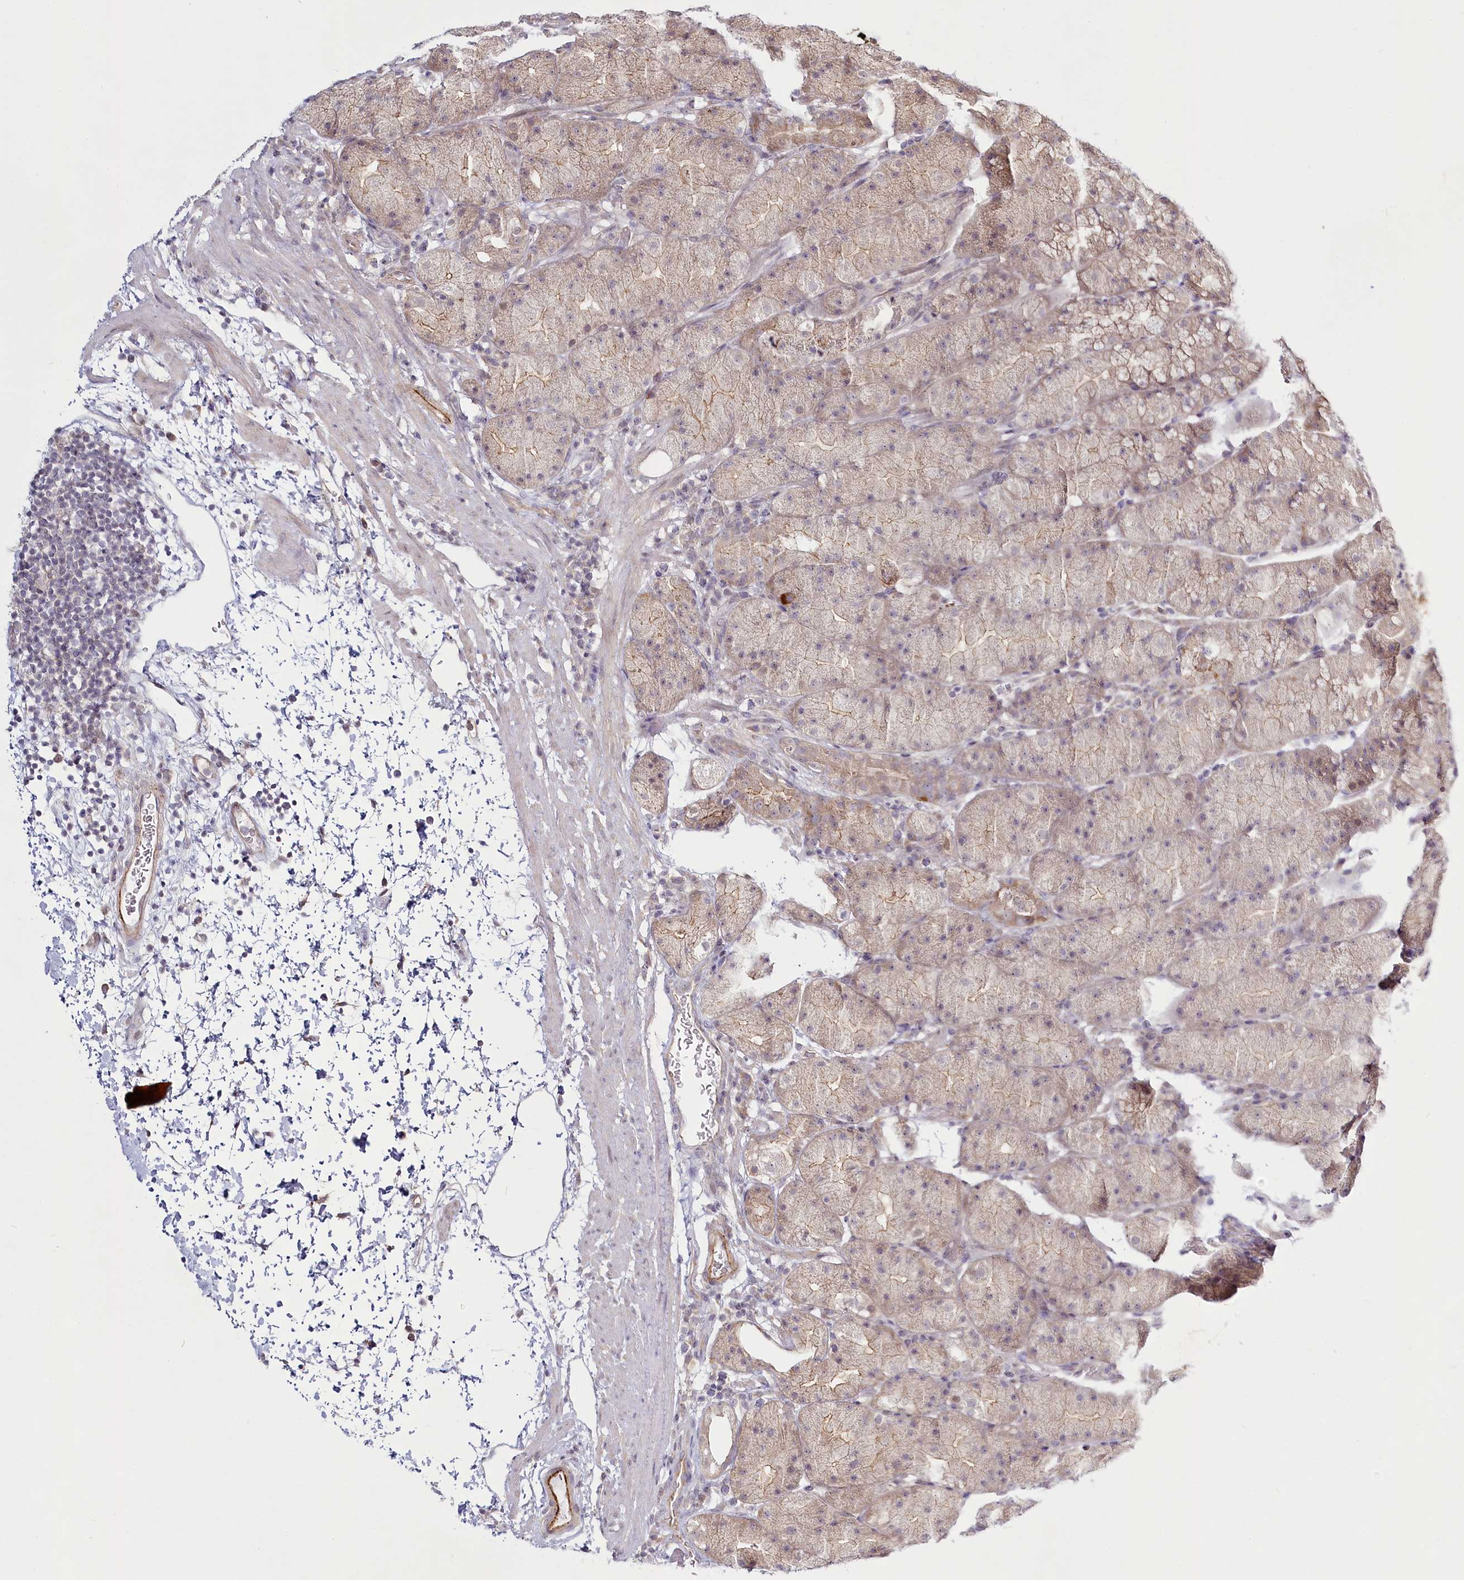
{"staining": {"intensity": "weak", "quantity": "25%-75%", "location": "cytoplasmic/membranous"}, "tissue": "stomach", "cell_type": "Glandular cells", "image_type": "normal", "snomed": [{"axis": "morphology", "description": "Normal tissue, NOS"}, {"axis": "topography", "description": "Stomach, upper"}, {"axis": "topography", "description": "Stomach"}], "caption": "Weak cytoplasmic/membranous positivity for a protein is present in about 25%-75% of glandular cells of benign stomach using IHC.", "gene": "SPINK13", "patient": {"sex": "male", "age": 48}}